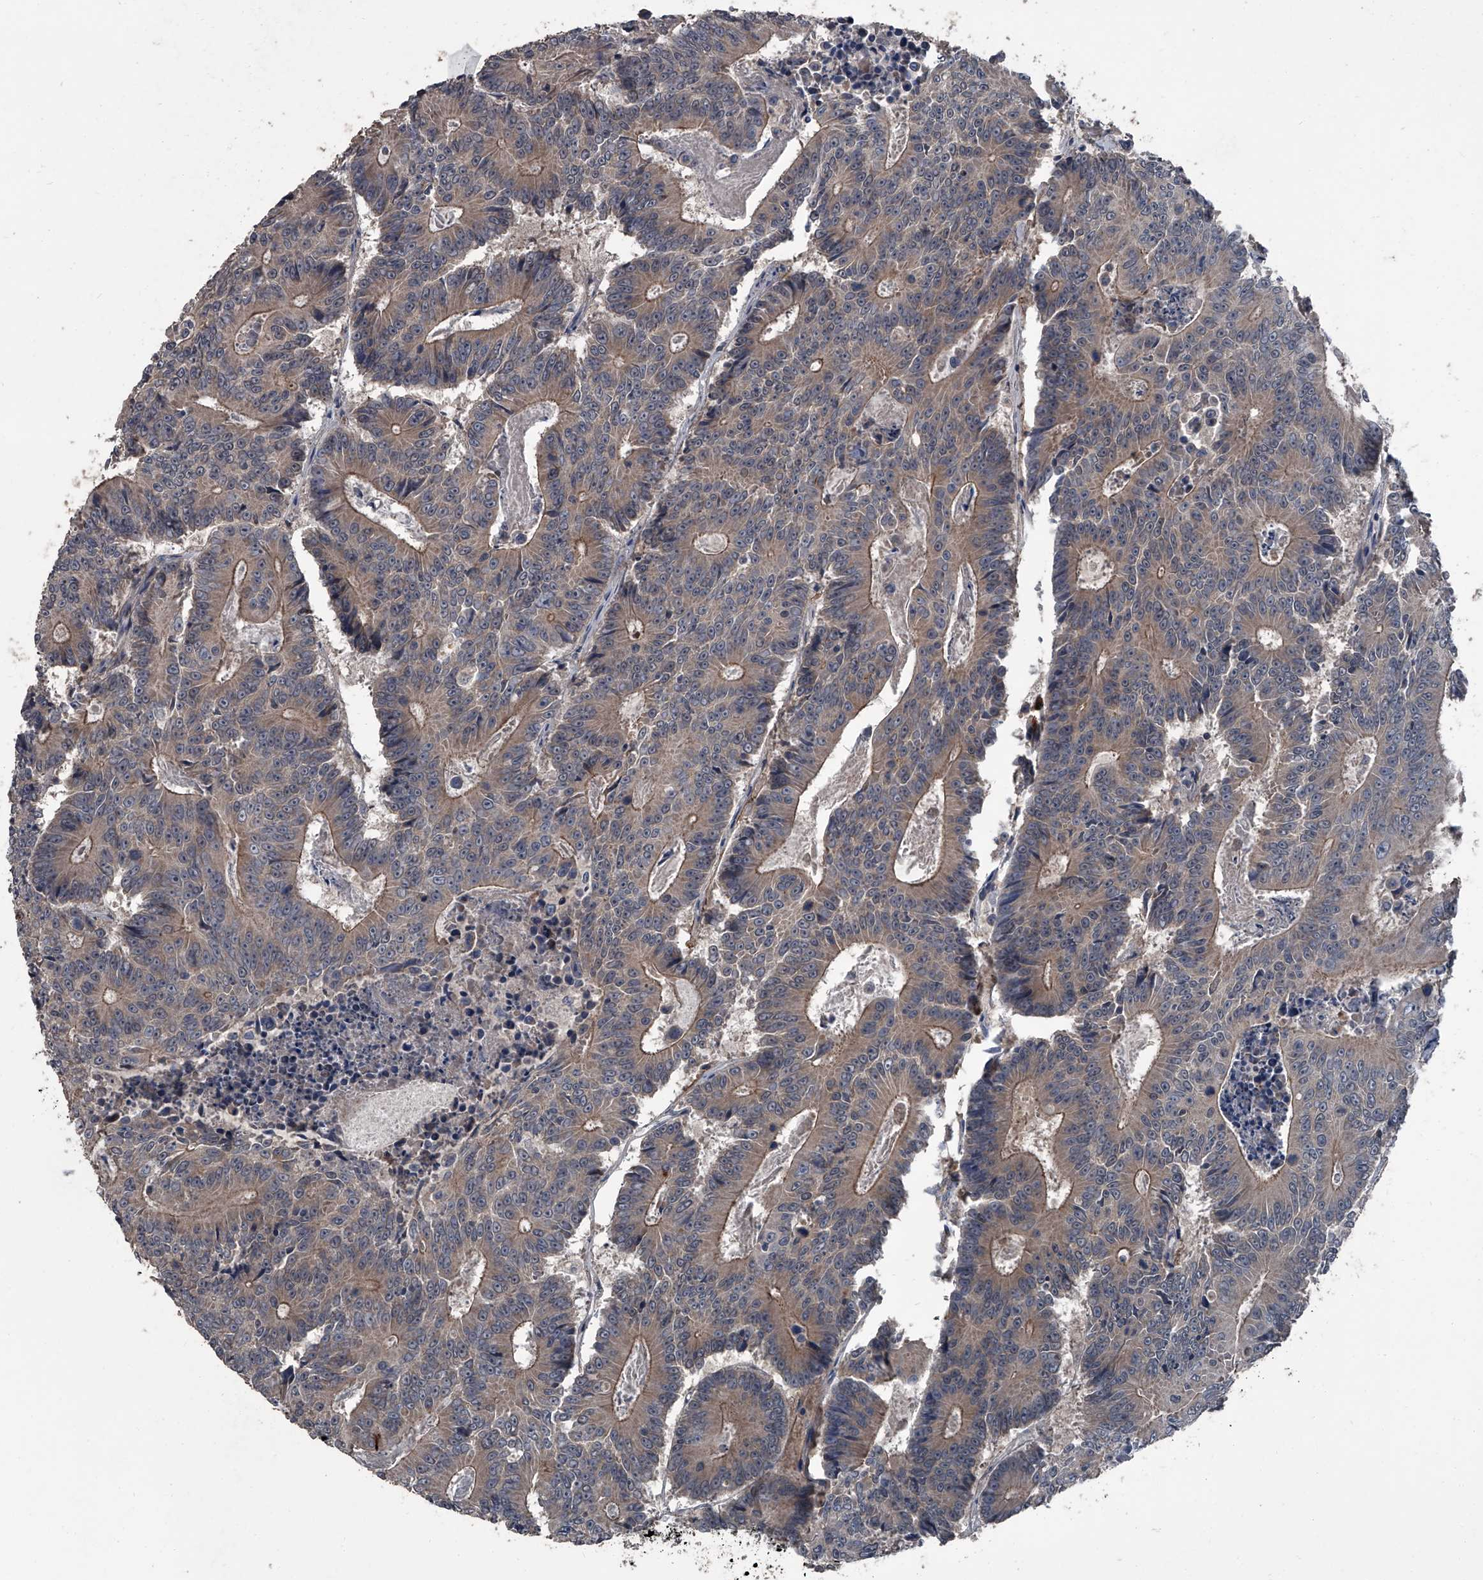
{"staining": {"intensity": "weak", "quantity": ">75%", "location": "cytoplasmic/membranous"}, "tissue": "colorectal cancer", "cell_type": "Tumor cells", "image_type": "cancer", "snomed": [{"axis": "morphology", "description": "Adenocarcinoma, NOS"}, {"axis": "topography", "description": "Colon"}], "caption": "Human colorectal cancer (adenocarcinoma) stained with a brown dye shows weak cytoplasmic/membranous positive staining in about >75% of tumor cells.", "gene": "OARD1", "patient": {"sex": "male", "age": 83}}